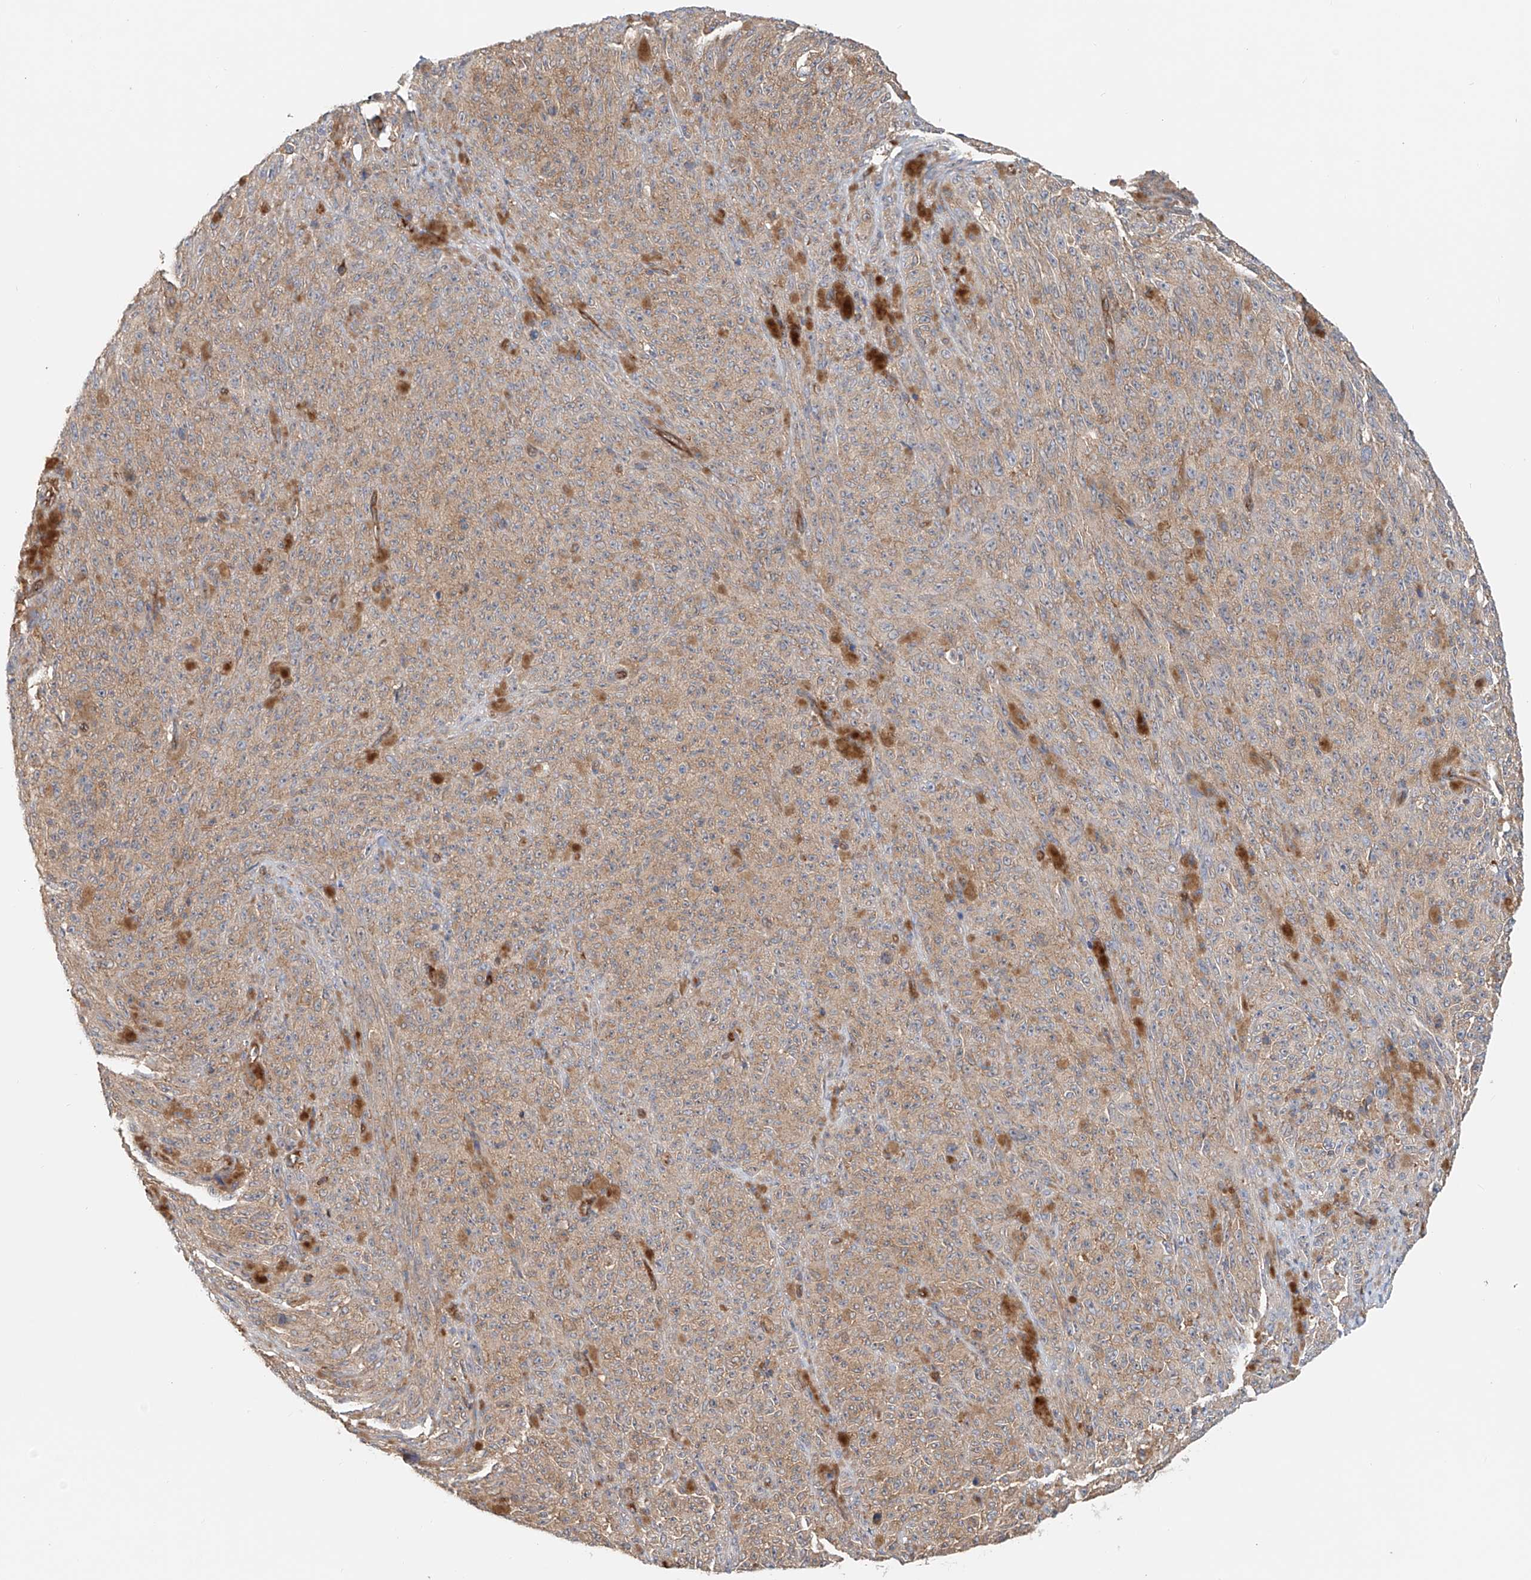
{"staining": {"intensity": "weak", "quantity": ">75%", "location": "cytoplasmic/membranous"}, "tissue": "melanoma", "cell_type": "Tumor cells", "image_type": "cancer", "snomed": [{"axis": "morphology", "description": "Malignant melanoma, NOS"}, {"axis": "topography", "description": "Skin"}], "caption": "The micrograph exhibits immunohistochemical staining of malignant melanoma. There is weak cytoplasmic/membranous staining is appreciated in approximately >75% of tumor cells.", "gene": "FRYL", "patient": {"sex": "female", "age": 82}}